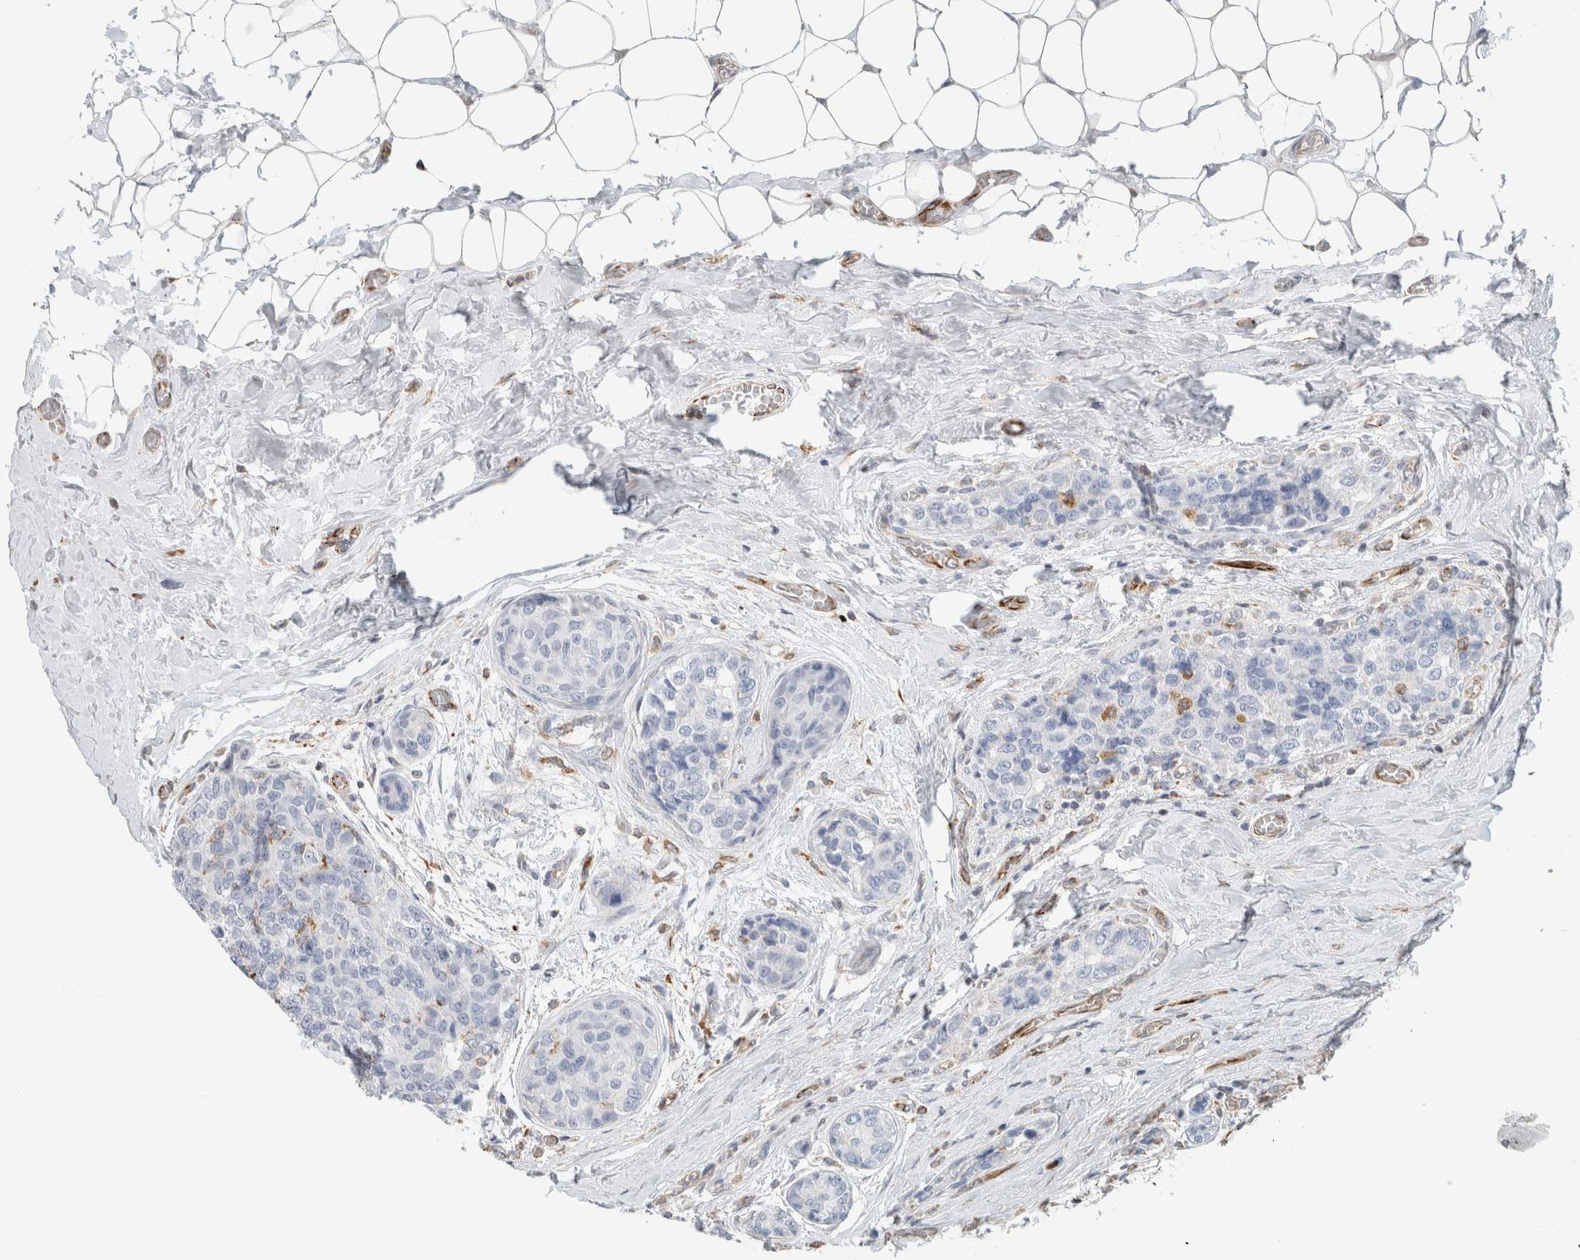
{"staining": {"intensity": "negative", "quantity": "none", "location": "none"}, "tissue": "breast cancer", "cell_type": "Tumor cells", "image_type": "cancer", "snomed": [{"axis": "morphology", "description": "Normal tissue, NOS"}, {"axis": "morphology", "description": "Duct carcinoma"}, {"axis": "topography", "description": "Breast"}], "caption": "Immunohistochemistry (IHC) micrograph of neoplastic tissue: breast cancer (invasive ductal carcinoma) stained with DAB (3,3'-diaminobenzidine) reveals no significant protein positivity in tumor cells.", "gene": "LY86", "patient": {"sex": "female", "age": 43}}